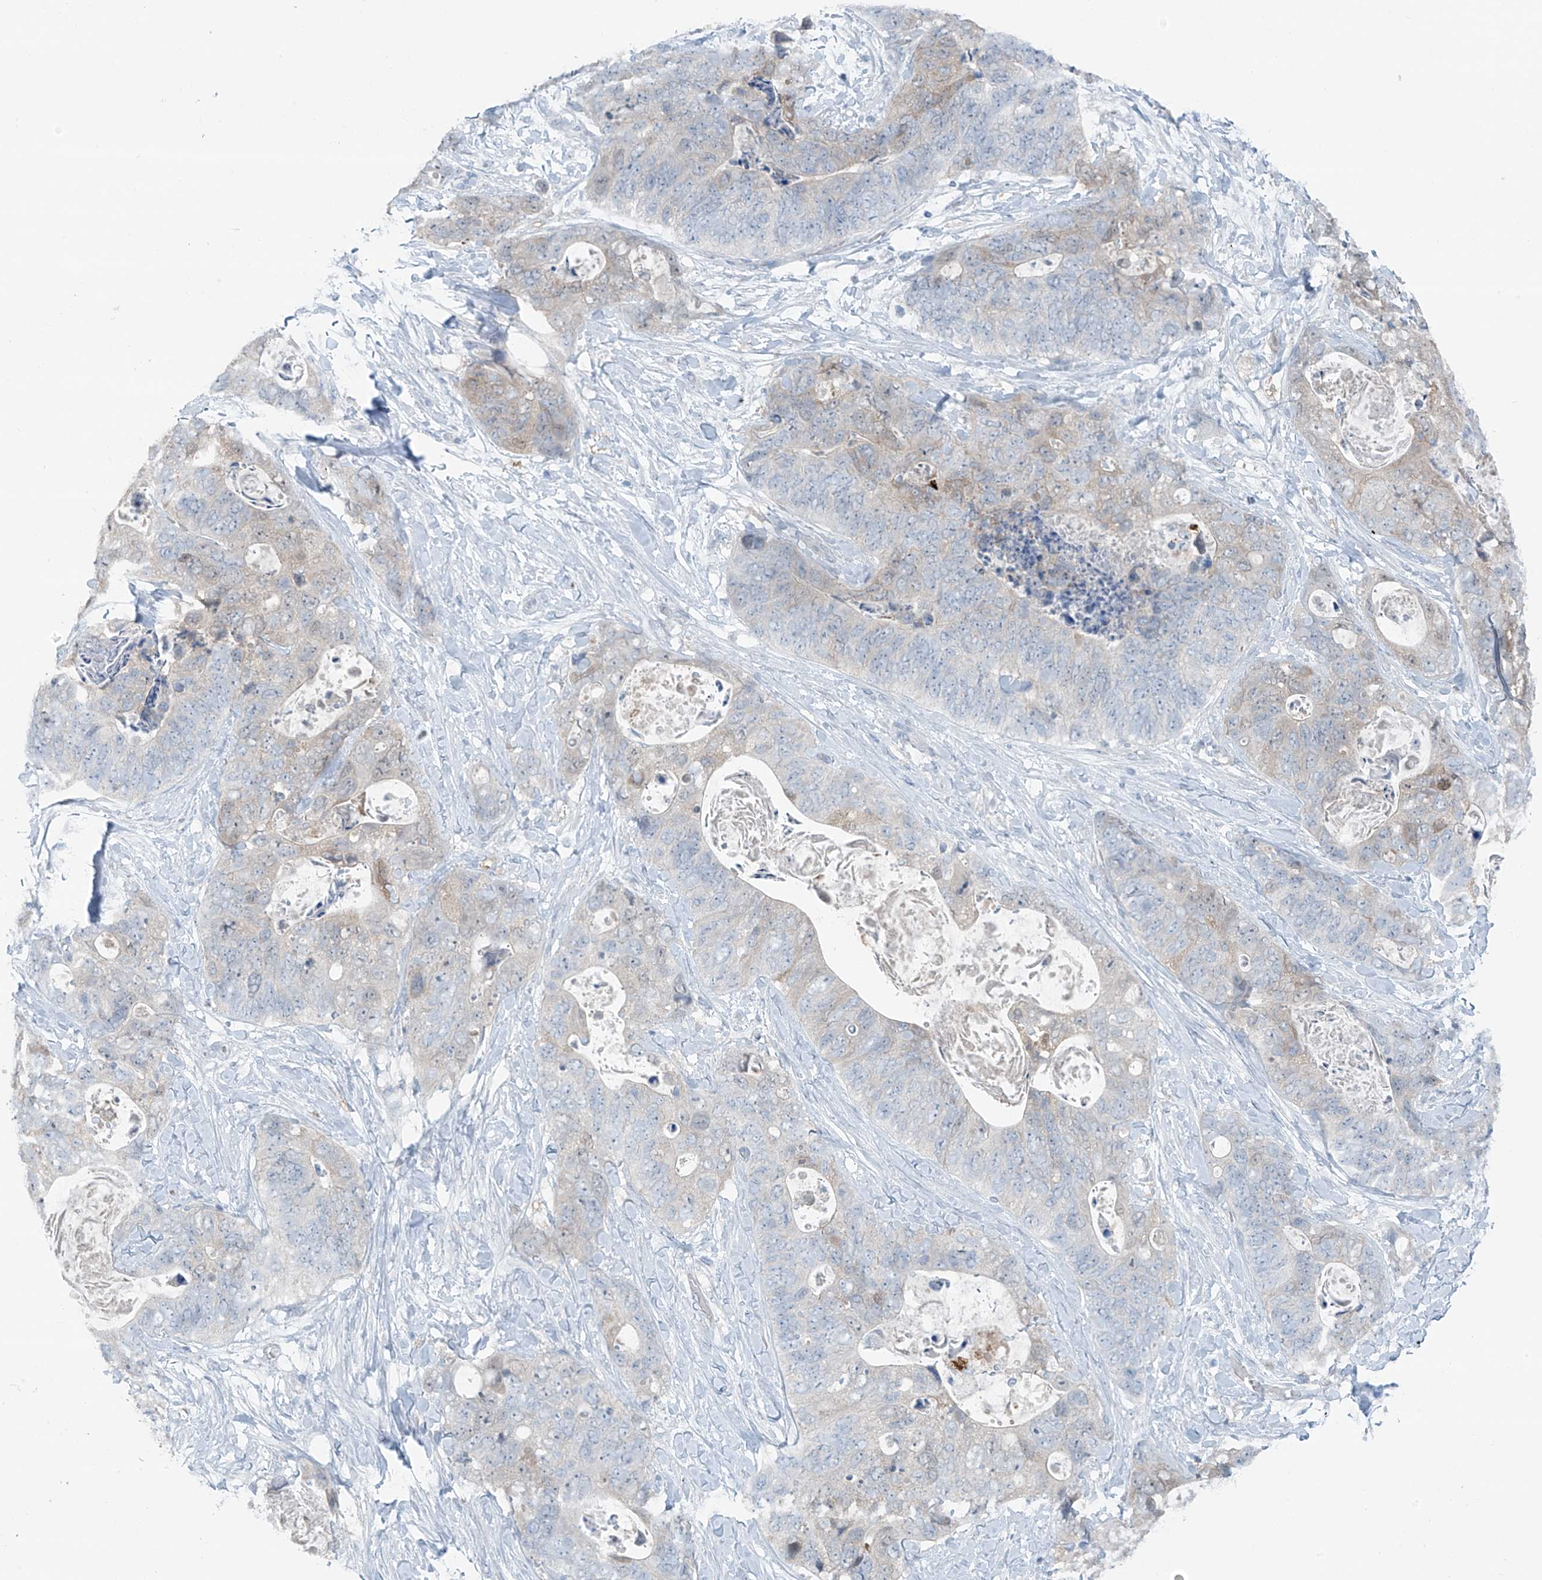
{"staining": {"intensity": "negative", "quantity": "none", "location": "none"}, "tissue": "stomach cancer", "cell_type": "Tumor cells", "image_type": "cancer", "snomed": [{"axis": "morphology", "description": "Adenocarcinoma, NOS"}, {"axis": "topography", "description": "Stomach"}], "caption": "An image of stomach adenocarcinoma stained for a protein reveals no brown staining in tumor cells.", "gene": "ZNF793", "patient": {"sex": "female", "age": 89}}